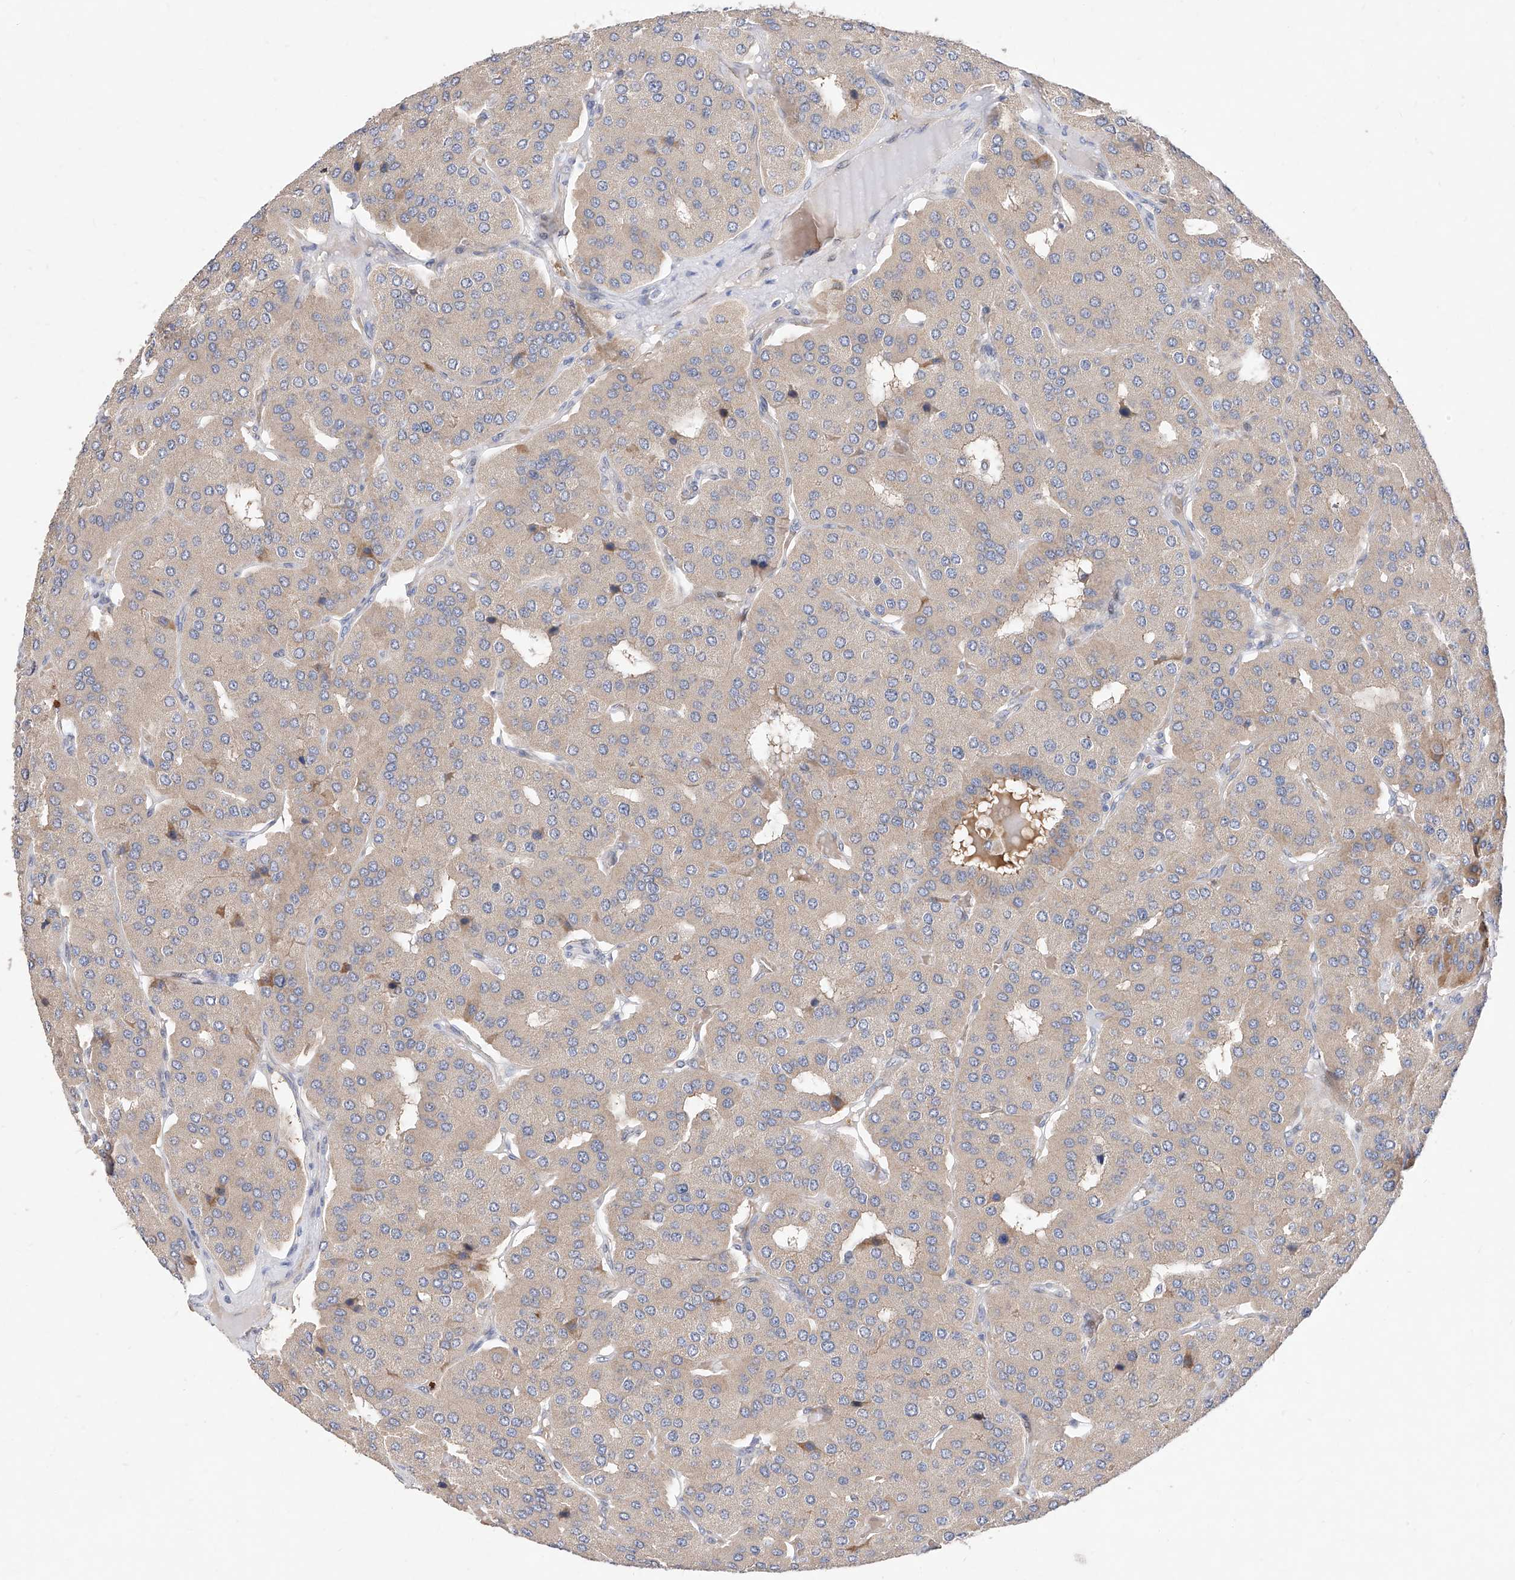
{"staining": {"intensity": "negative", "quantity": "none", "location": "none"}, "tissue": "parathyroid gland", "cell_type": "Glandular cells", "image_type": "normal", "snomed": [{"axis": "morphology", "description": "Normal tissue, NOS"}, {"axis": "morphology", "description": "Adenoma, NOS"}, {"axis": "topography", "description": "Parathyroid gland"}], "caption": "An image of parathyroid gland stained for a protein demonstrates no brown staining in glandular cells. (Immunohistochemistry, brightfield microscopy, high magnification).", "gene": "FUCA2", "patient": {"sex": "female", "age": 86}}